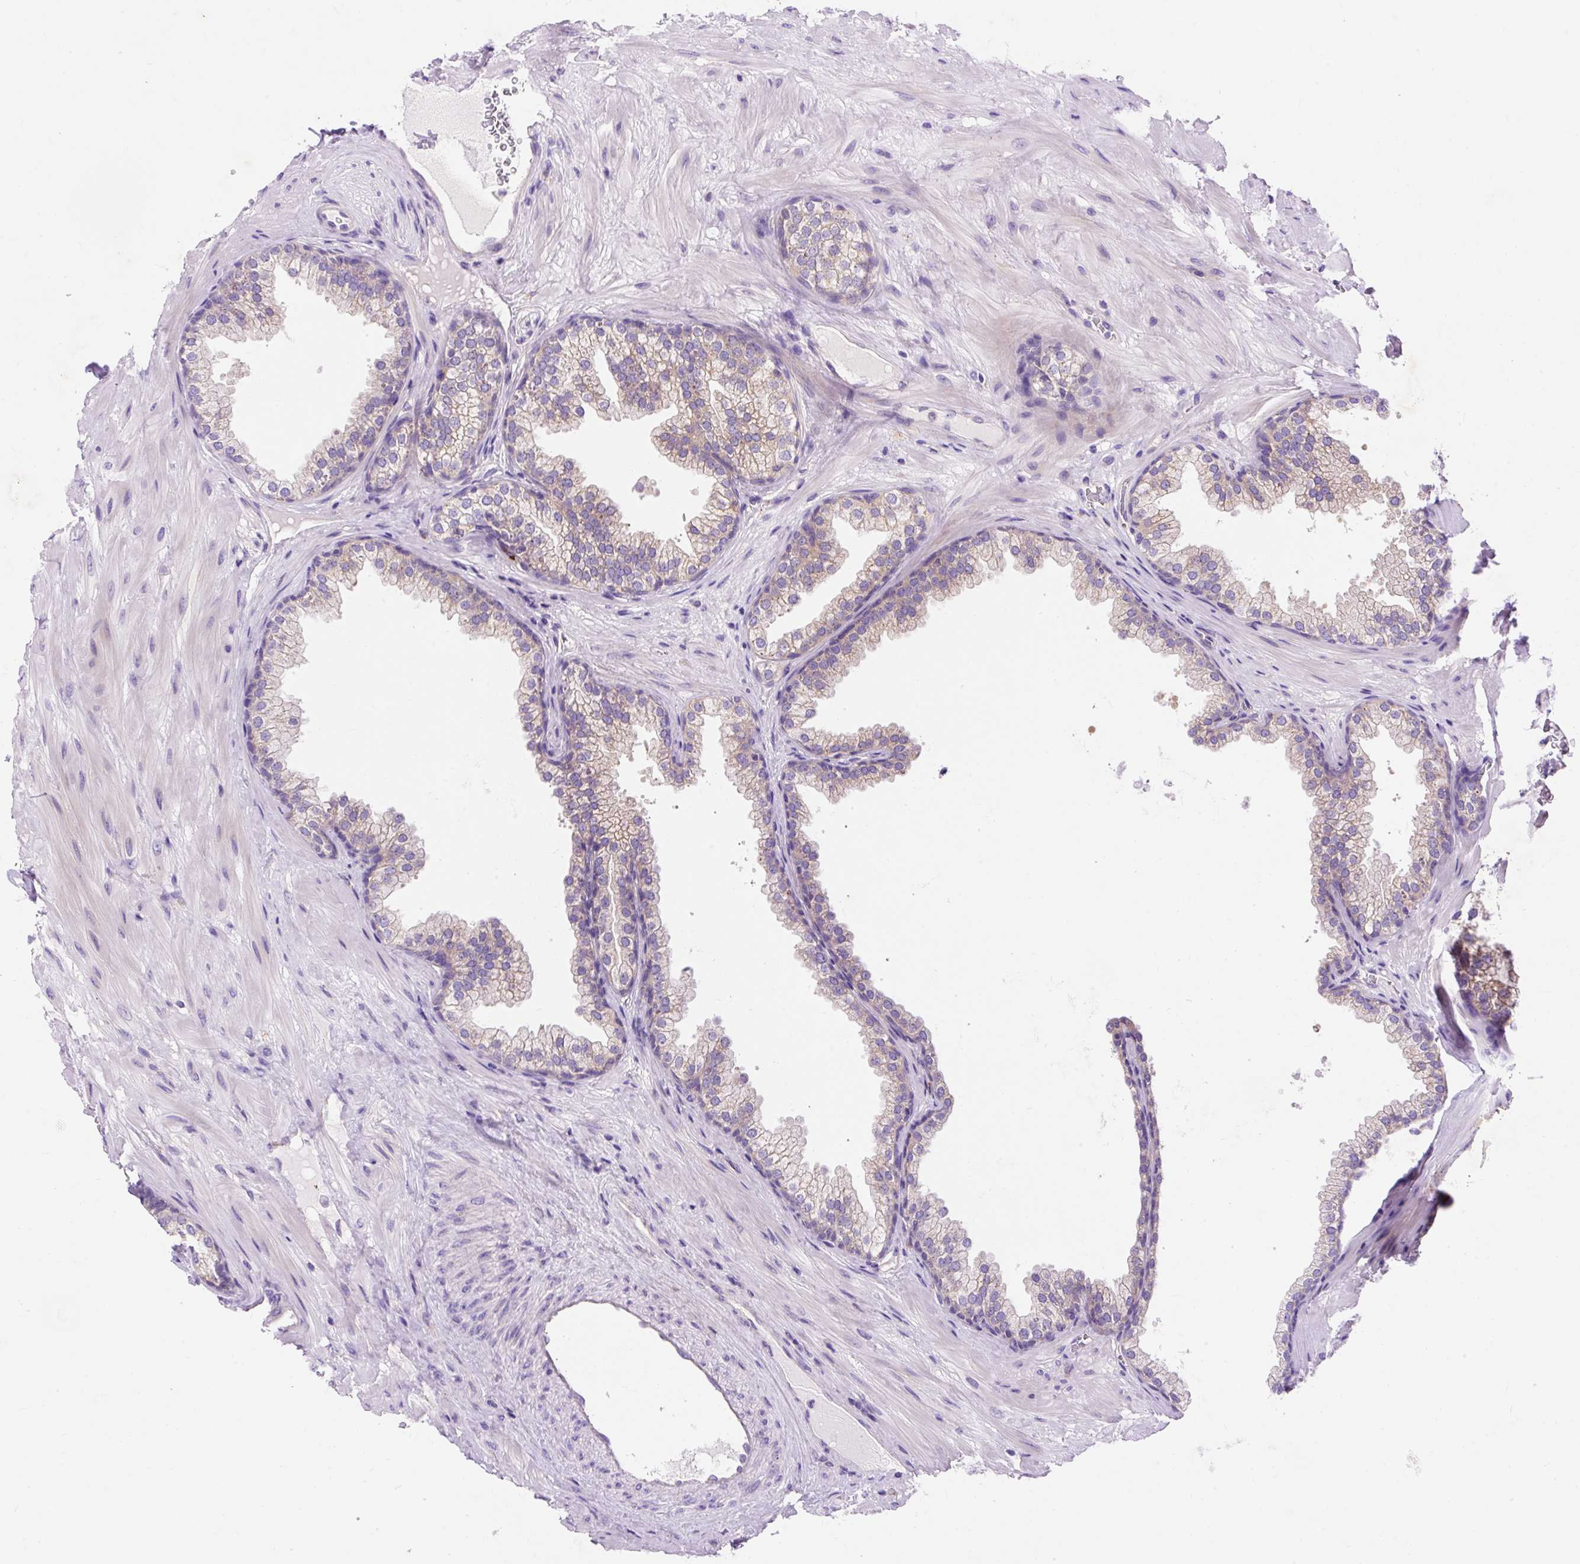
{"staining": {"intensity": "weak", "quantity": "25%-75%", "location": "cytoplasmic/membranous"}, "tissue": "prostate", "cell_type": "Glandular cells", "image_type": "normal", "snomed": [{"axis": "morphology", "description": "Normal tissue, NOS"}, {"axis": "topography", "description": "Prostate"}], "caption": "Immunohistochemistry (DAB) staining of benign human prostate demonstrates weak cytoplasmic/membranous protein staining in about 25%-75% of glandular cells. (DAB (3,3'-diaminobenzidine) IHC, brown staining for protein, blue staining for nuclei).", "gene": "OR4K15", "patient": {"sex": "male", "age": 37}}